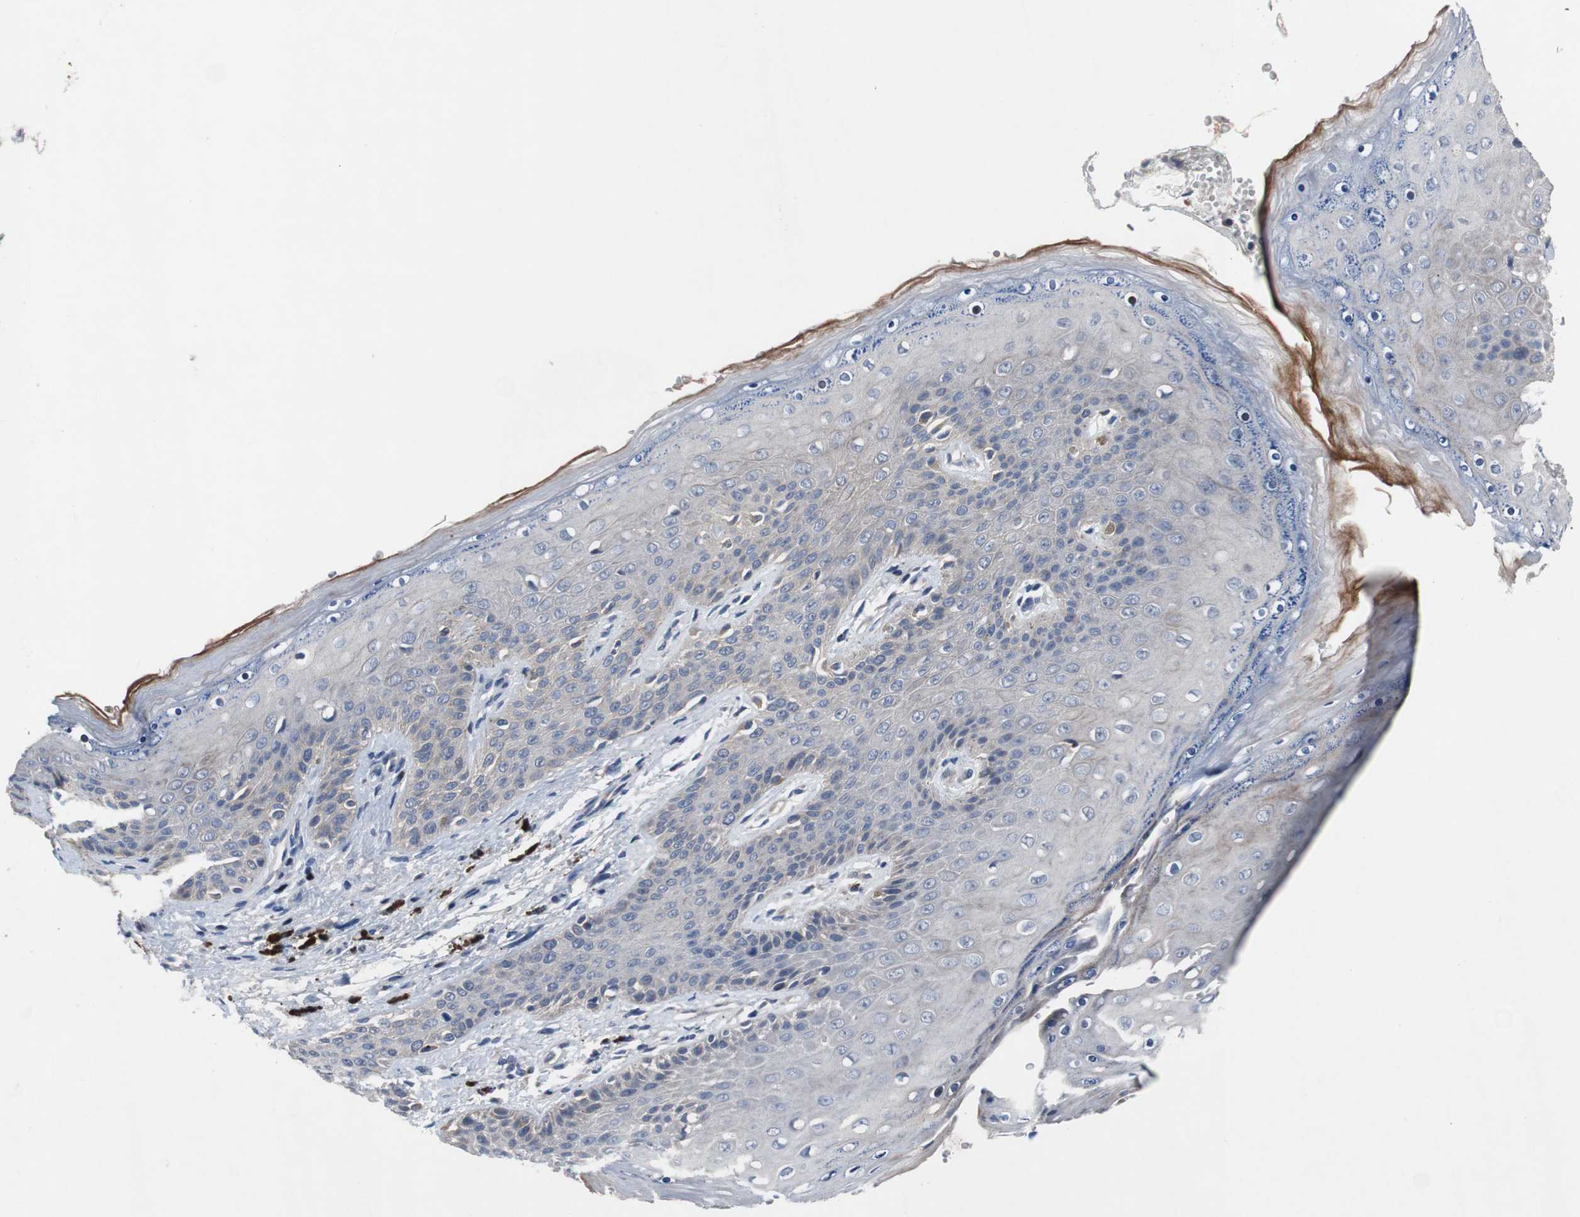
{"staining": {"intensity": "moderate", "quantity": "<25%", "location": "cytoplasmic/membranous"}, "tissue": "skin", "cell_type": "Epidermal cells", "image_type": "normal", "snomed": [{"axis": "morphology", "description": "Normal tissue, NOS"}, {"axis": "topography", "description": "Anal"}], "caption": "IHC staining of benign skin, which demonstrates low levels of moderate cytoplasmic/membranous positivity in about <25% of epidermal cells indicating moderate cytoplasmic/membranous protein expression. The staining was performed using DAB (brown) for protein detection and nuclei were counterstained in hematoxylin (blue).", "gene": "MUTYH", "patient": {"sex": "female", "age": 46}}